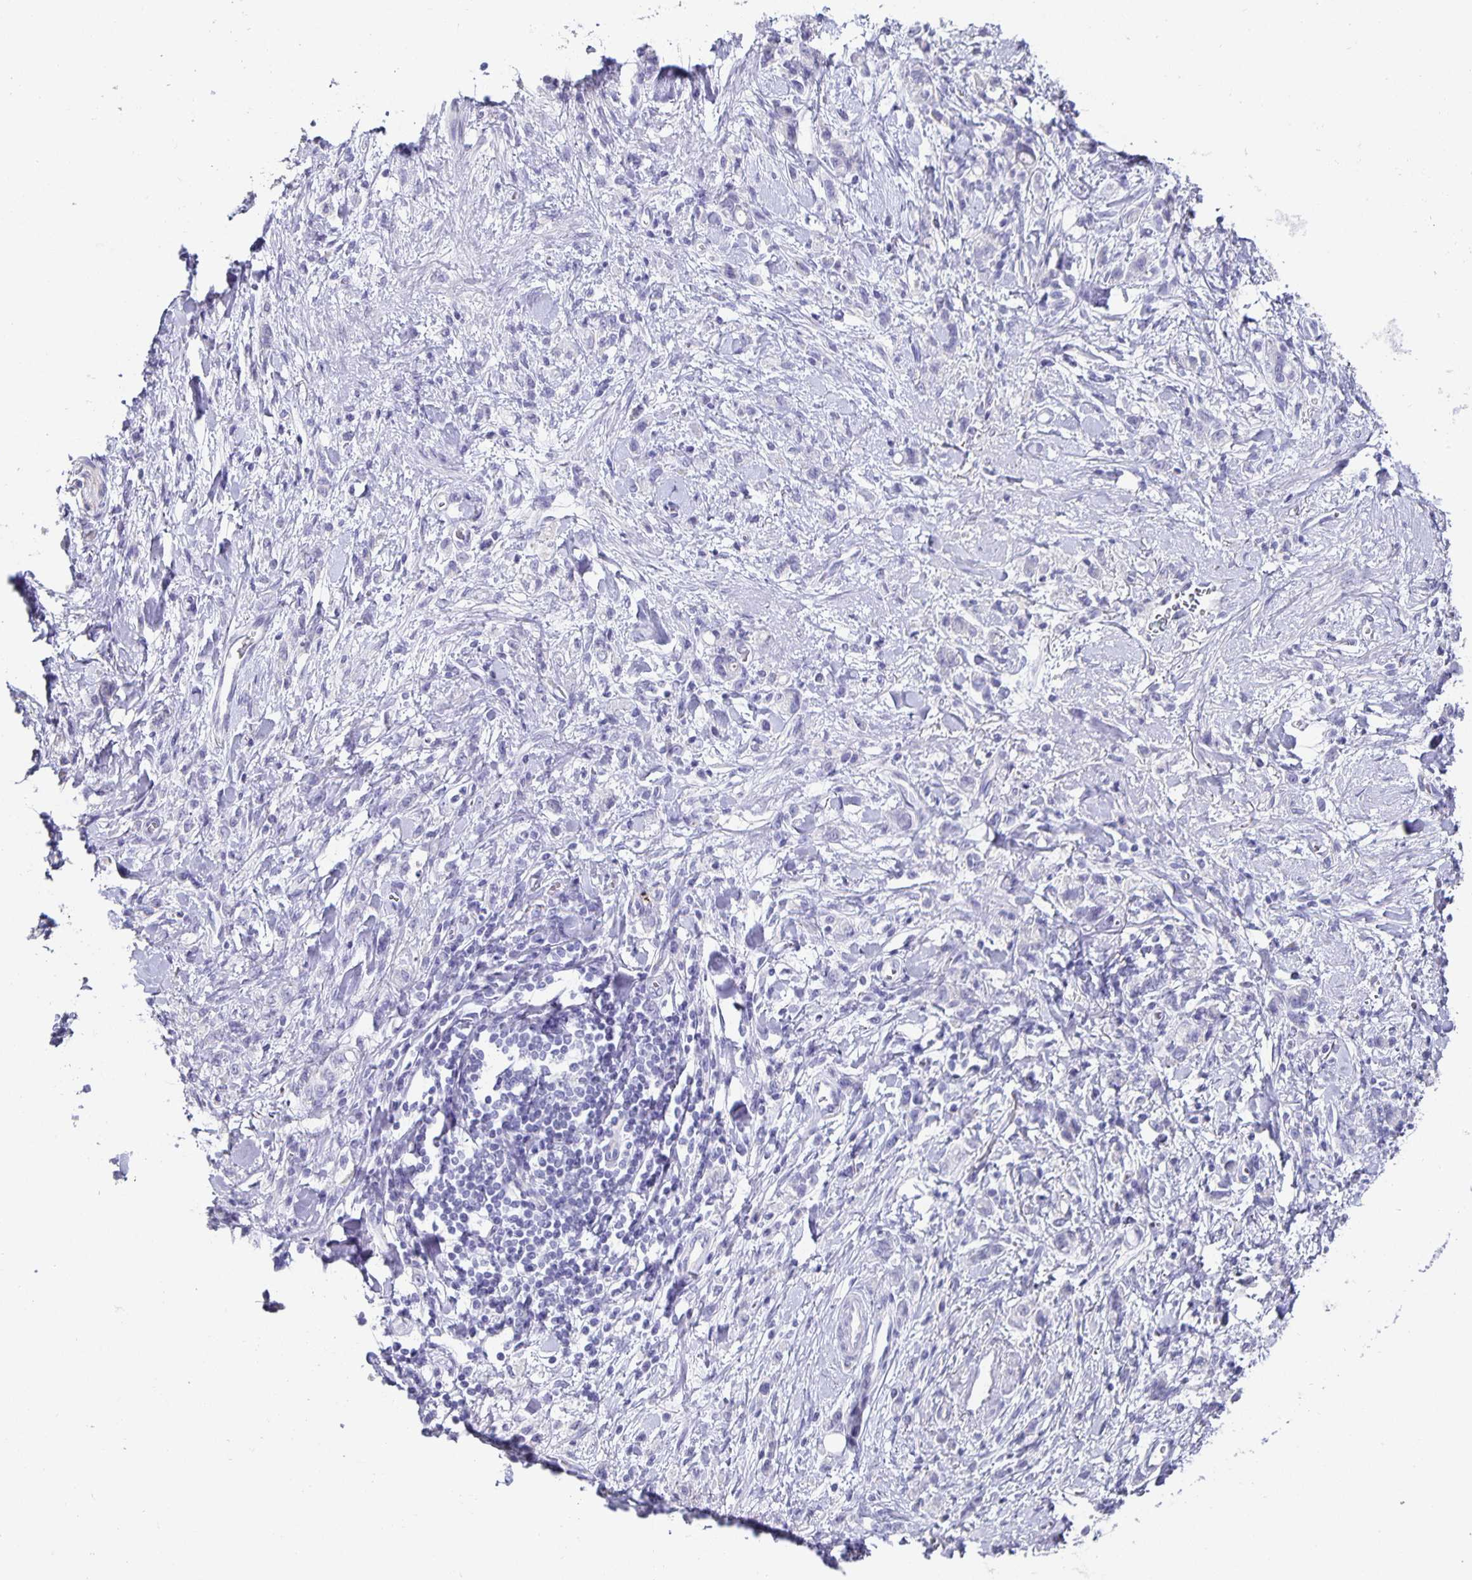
{"staining": {"intensity": "negative", "quantity": "none", "location": "none"}, "tissue": "stomach cancer", "cell_type": "Tumor cells", "image_type": "cancer", "snomed": [{"axis": "morphology", "description": "Adenocarcinoma, NOS"}, {"axis": "topography", "description": "Stomach"}], "caption": "Tumor cells are negative for brown protein staining in stomach cancer.", "gene": "CHGA", "patient": {"sex": "male", "age": 77}}